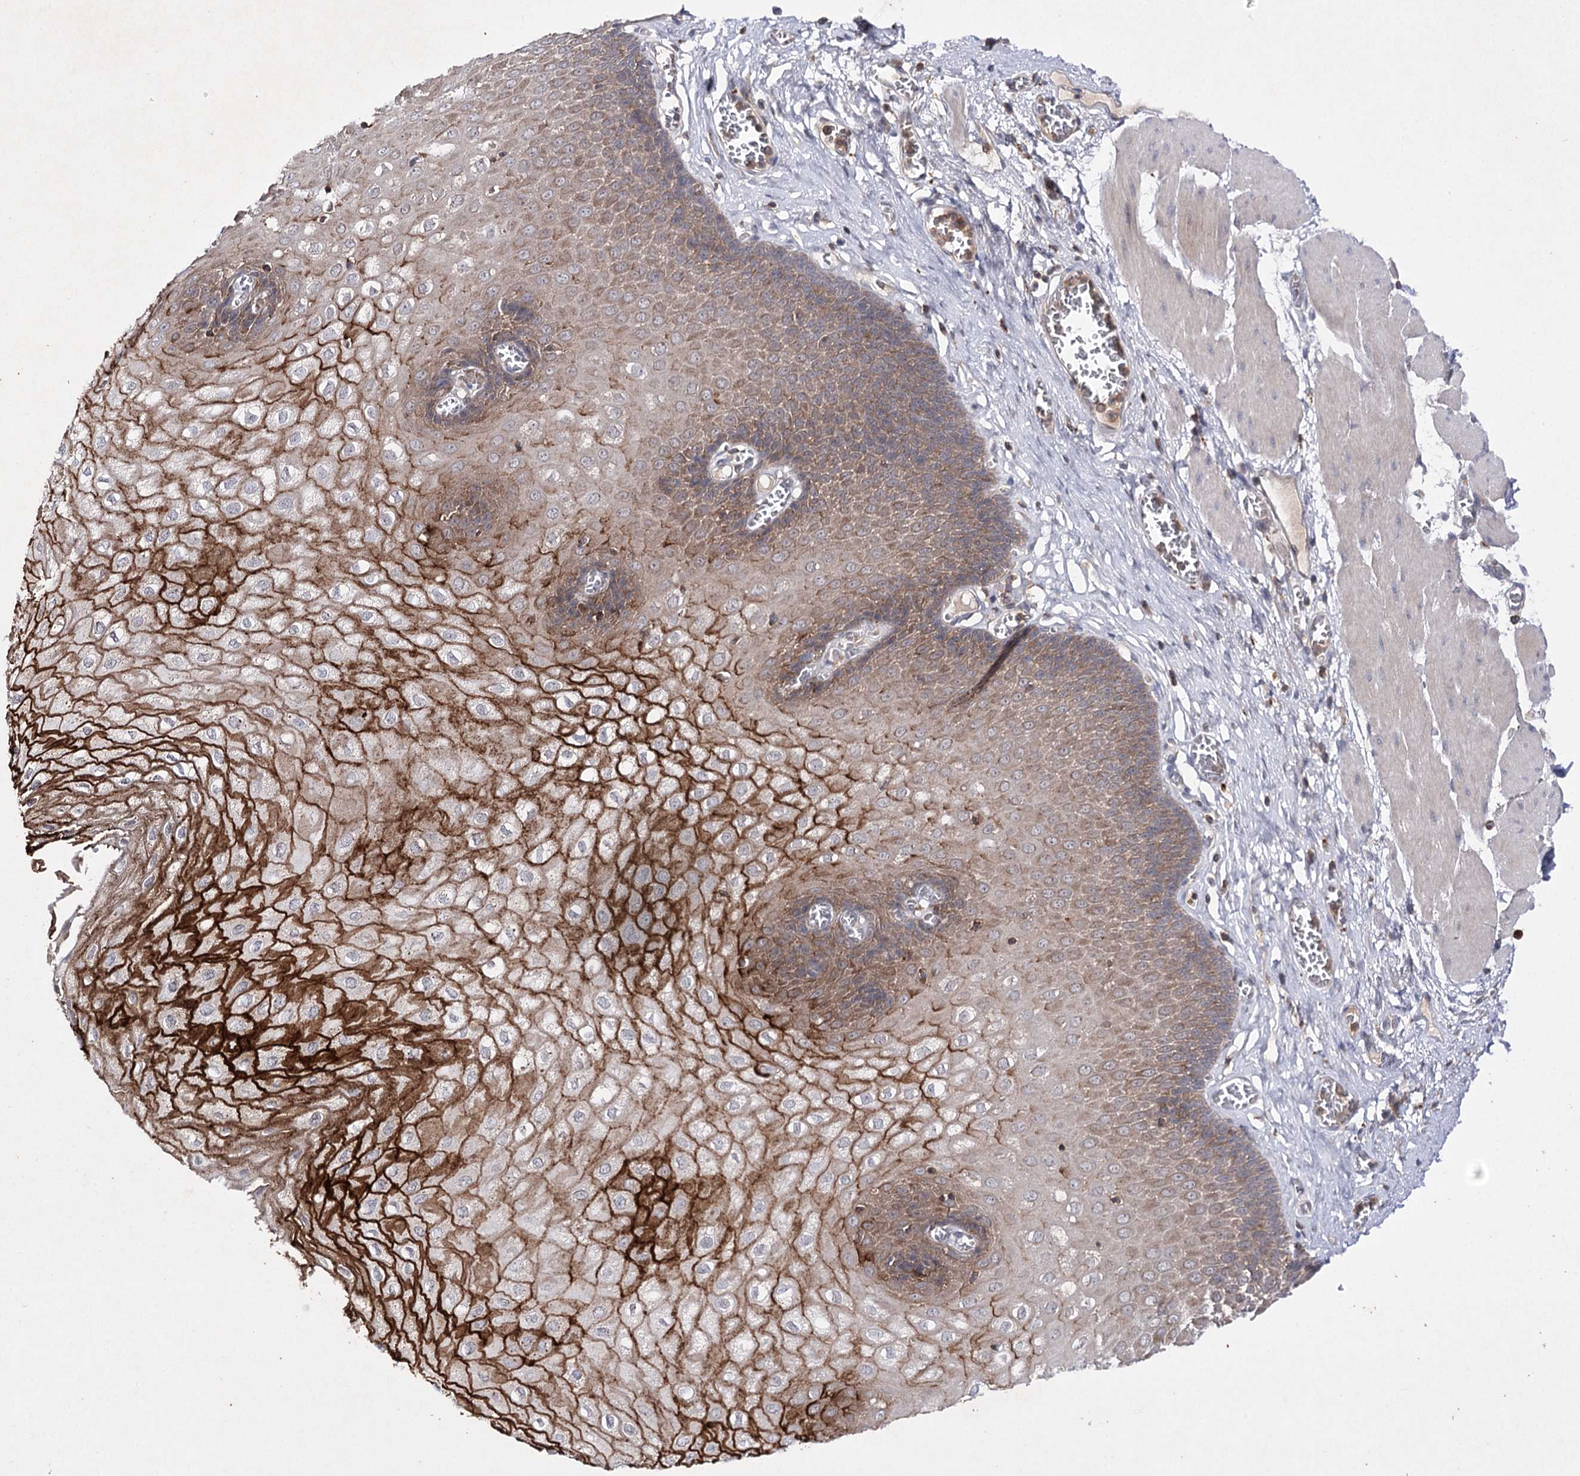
{"staining": {"intensity": "strong", "quantity": "25%-75%", "location": "cytoplasmic/membranous"}, "tissue": "esophagus", "cell_type": "Squamous epithelial cells", "image_type": "normal", "snomed": [{"axis": "morphology", "description": "Normal tissue, NOS"}, {"axis": "topography", "description": "Esophagus"}], "caption": "Esophagus stained for a protein (brown) displays strong cytoplasmic/membranous positive staining in about 25%-75% of squamous epithelial cells.", "gene": "BCR", "patient": {"sex": "male", "age": 60}}